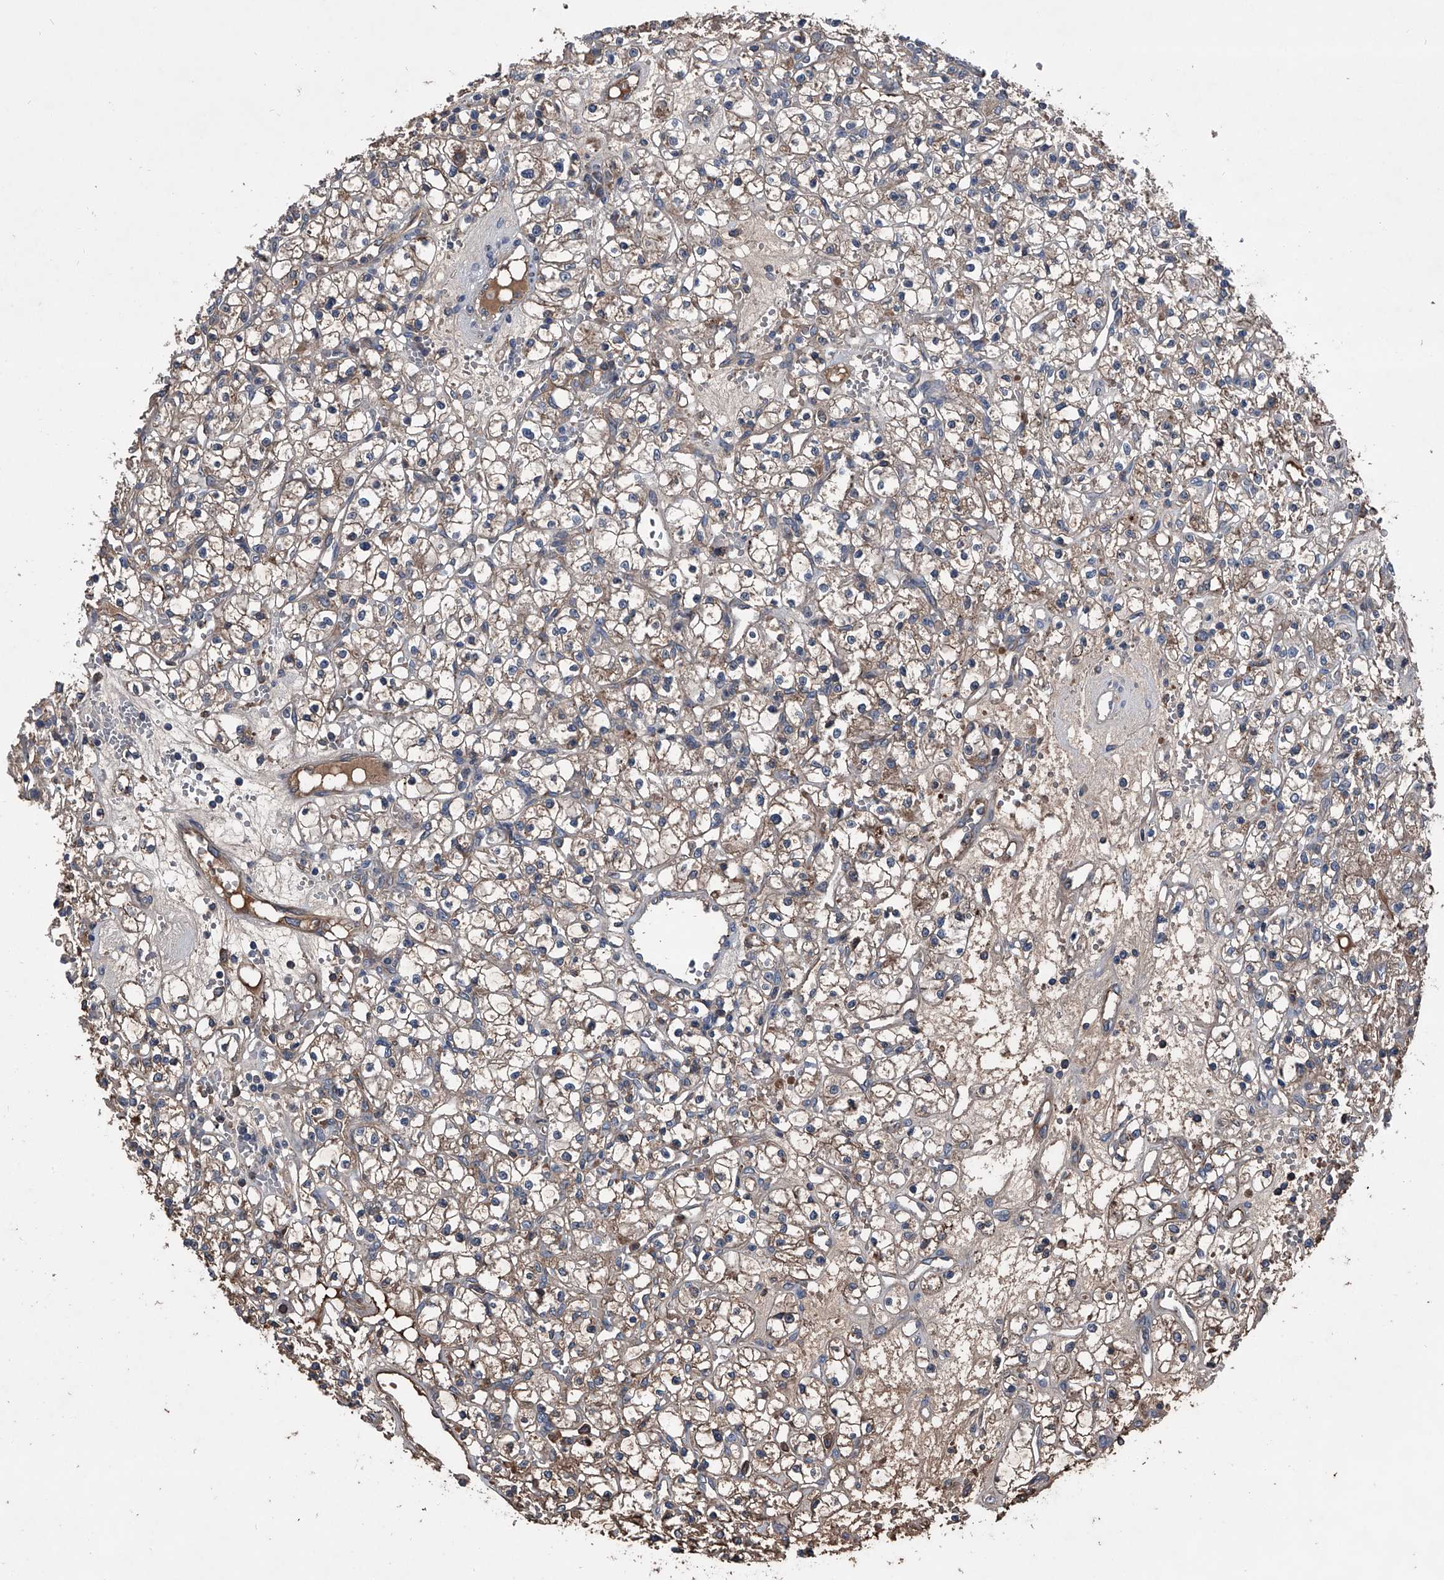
{"staining": {"intensity": "weak", "quantity": ">75%", "location": "cytoplasmic/membranous"}, "tissue": "renal cancer", "cell_type": "Tumor cells", "image_type": "cancer", "snomed": [{"axis": "morphology", "description": "Adenocarcinoma, NOS"}, {"axis": "topography", "description": "Kidney"}], "caption": "Immunohistochemistry image of human adenocarcinoma (renal) stained for a protein (brown), which exhibits low levels of weak cytoplasmic/membranous staining in about >75% of tumor cells.", "gene": "KIF13A", "patient": {"sex": "female", "age": 59}}